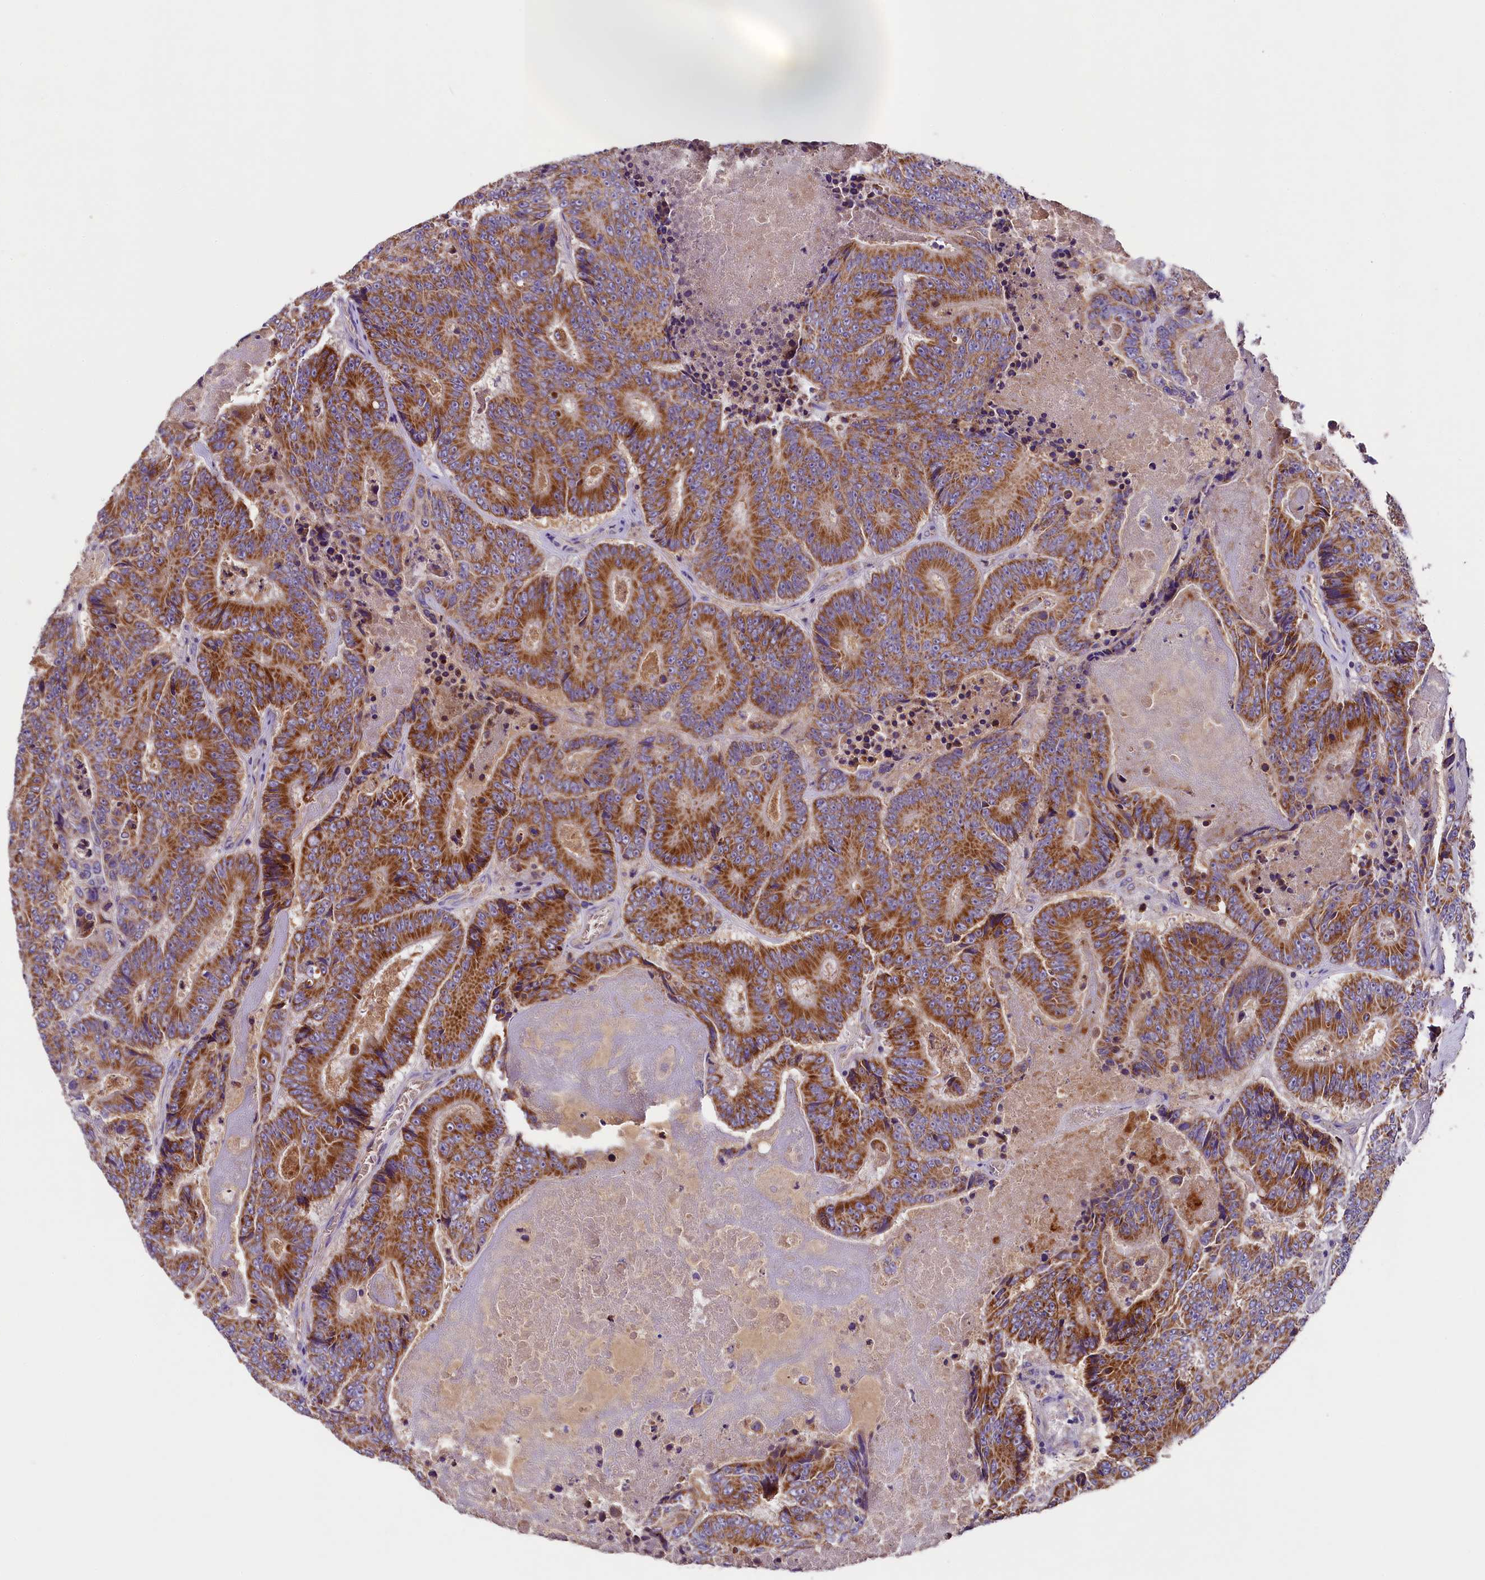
{"staining": {"intensity": "strong", "quantity": ">75%", "location": "cytoplasmic/membranous"}, "tissue": "colorectal cancer", "cell_type": "Tumor cells", "image_type": "cancer", "snomed": [{"axis": "morphology", "description": "Adenocarcinoma, NOS"}, {"axis": "topography", "description": "Colon"}], "caption": "Approximately >75% of tumor cells in human colorectal cancer reveal strong cytoplasmic/membranous protein positivity as visualized by brown immunohistochemical staining.", "gene": "PMPCB", "patient": {"sex": "male", "age": 83}}